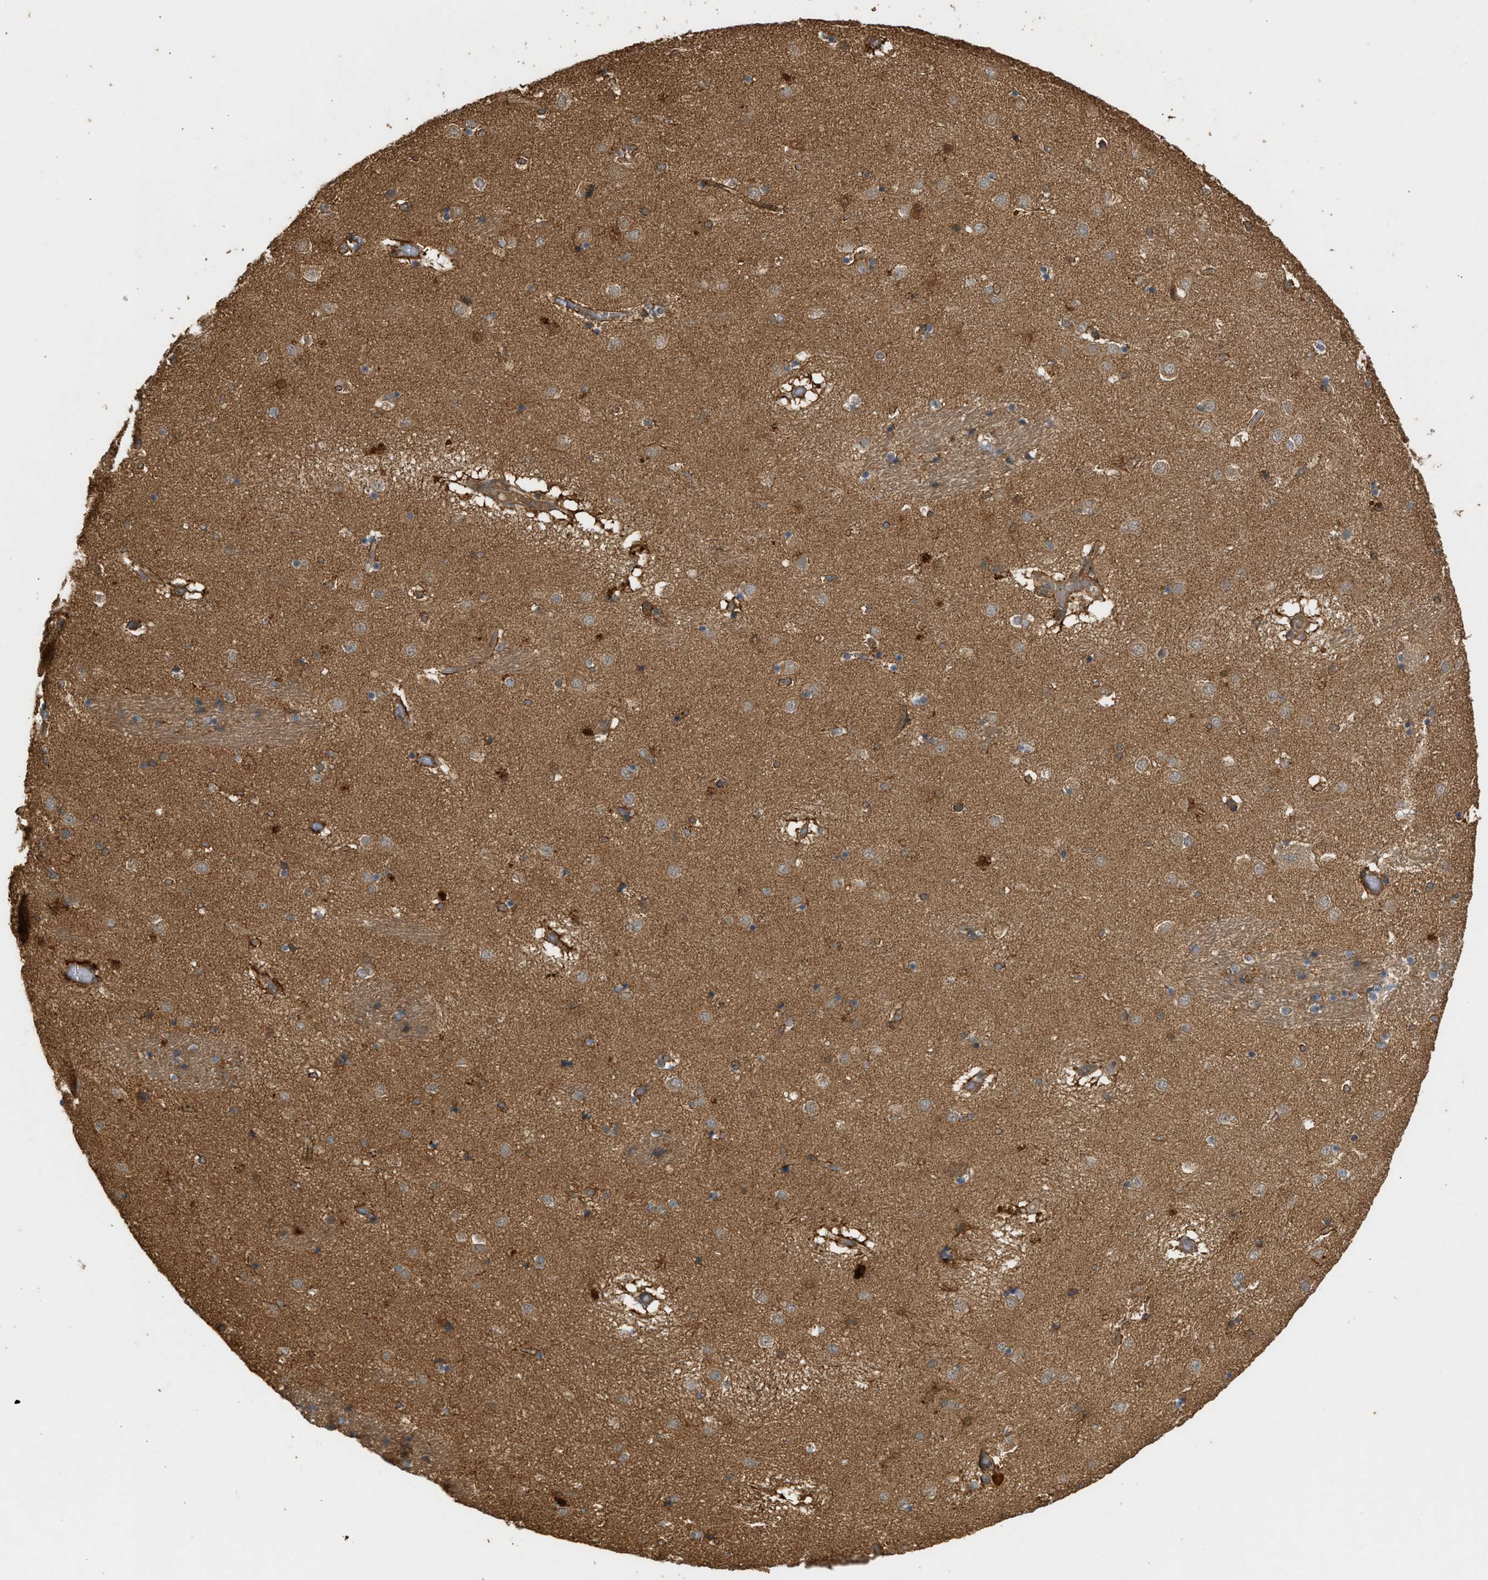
{"staining": {"intensity": "moderate", "quantity": "25%-75%", "location": "cytoplasmic/membranous"}, "tissue": "caudate", "cell_type": "Glial cells", "image_type": "normal", "snomed": [{"axis": "morphology", "description": "Normal tissue, NOS"}, {"axis": "topography", "description": "Lateral ventricle wall"}], "caption": "DAB (3,3'-diaminobenzidine) immunohistochemical staining of benign caudate exhibits moderate cytoplasmic/membranous protein positivity in about 25%-75% of glial cells.", "gene": "ENSG00000282218", "patient": {"sex": "male", "age": 70}}